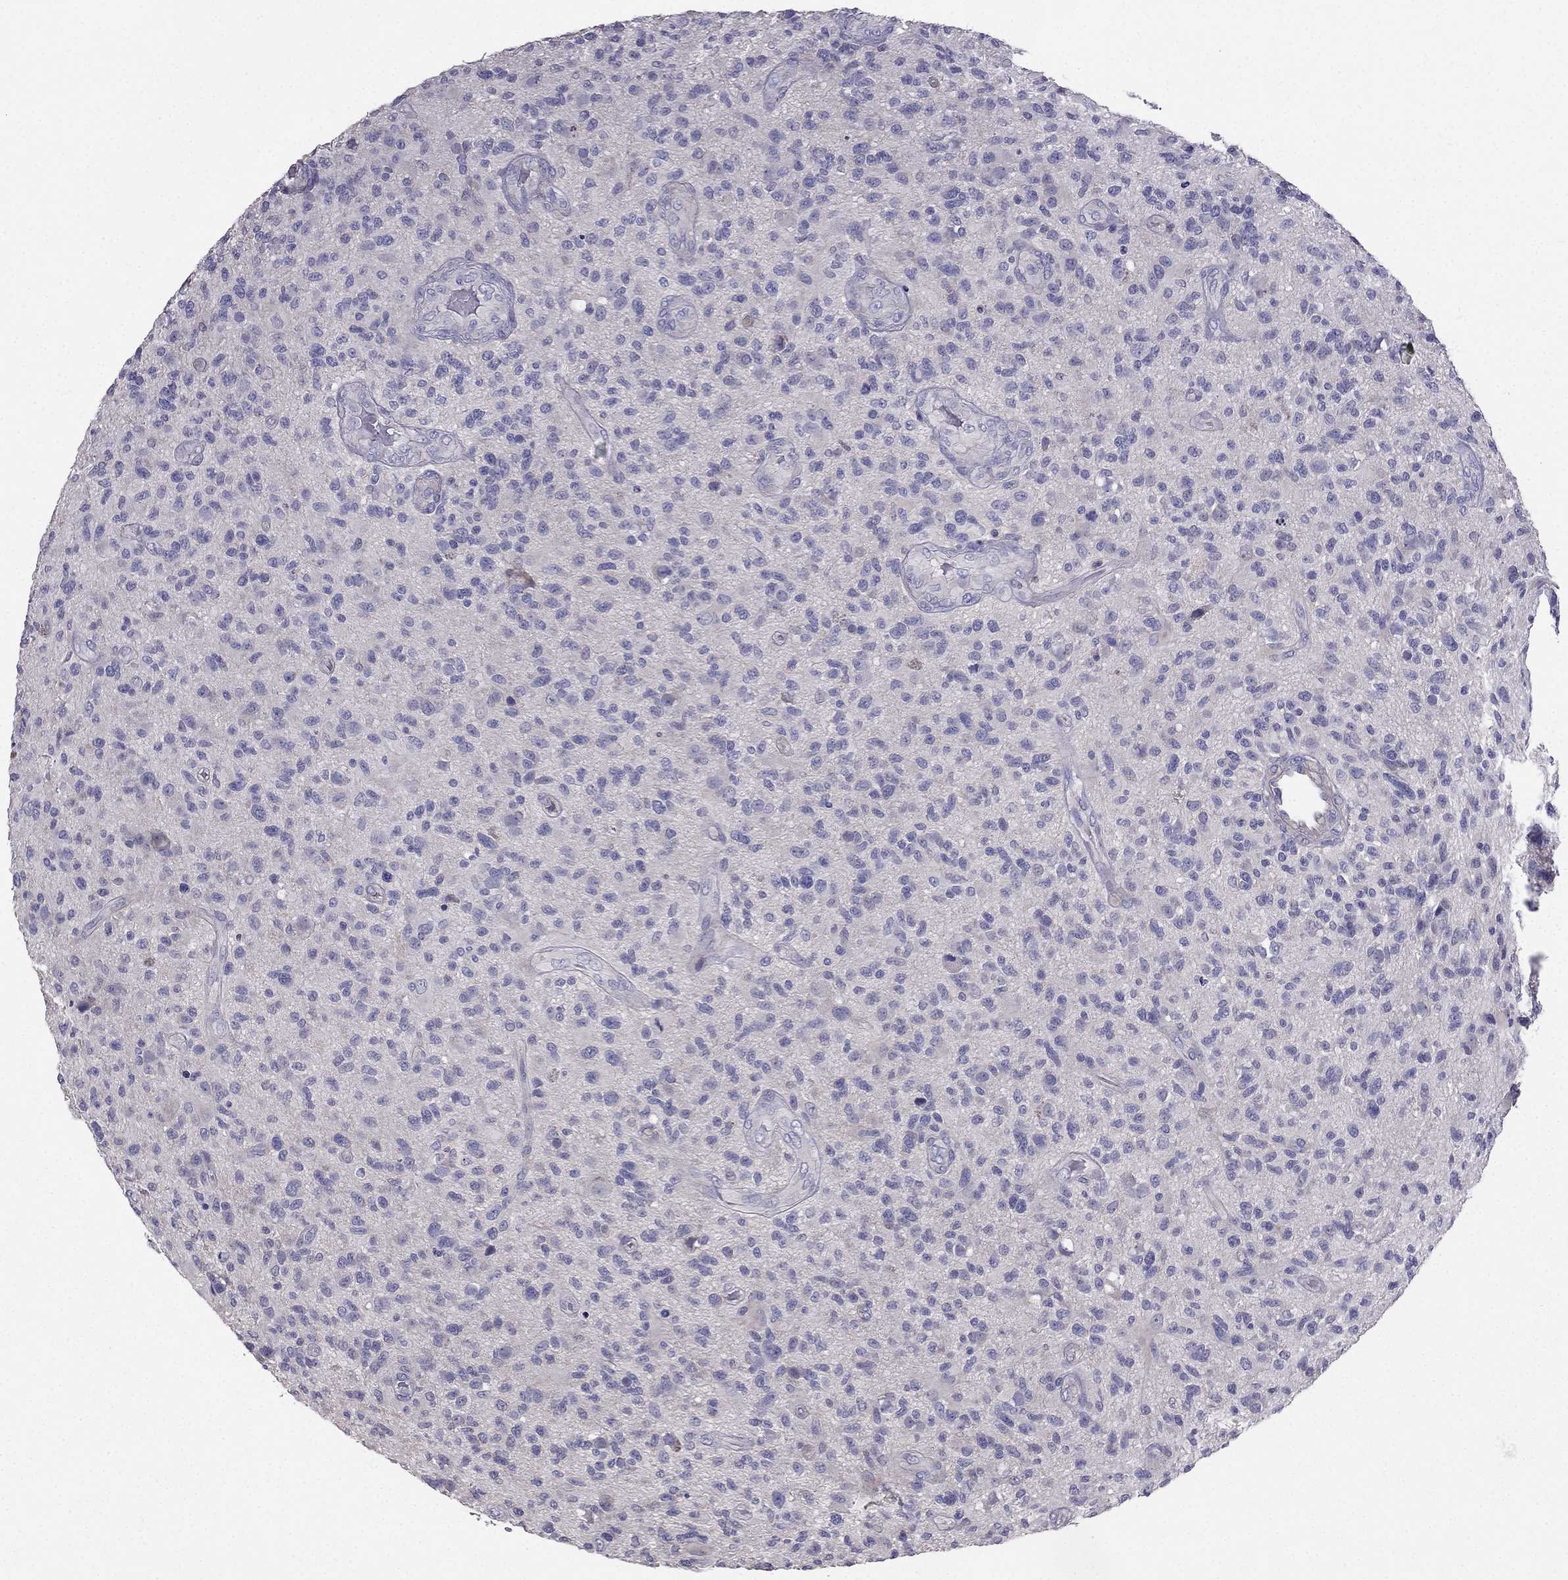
{"staining": {"intensity": "negative", "quantity": "none", "location": "none"}, "tissue": "glioma", "cell_type": "Tumor cells", "image_type": "cancer", "snomed": [{"axis": "morphology", "description": "Glioma, malignant, High grade"}, {"axis": "topography", "description": "Brain"}], "caption": "High-grade glioma (malignant) stained for a protein using IHC shows no staining tumor cells.", "gene": "AS3MT", "patient": {"sex": "male", "age": 47}}